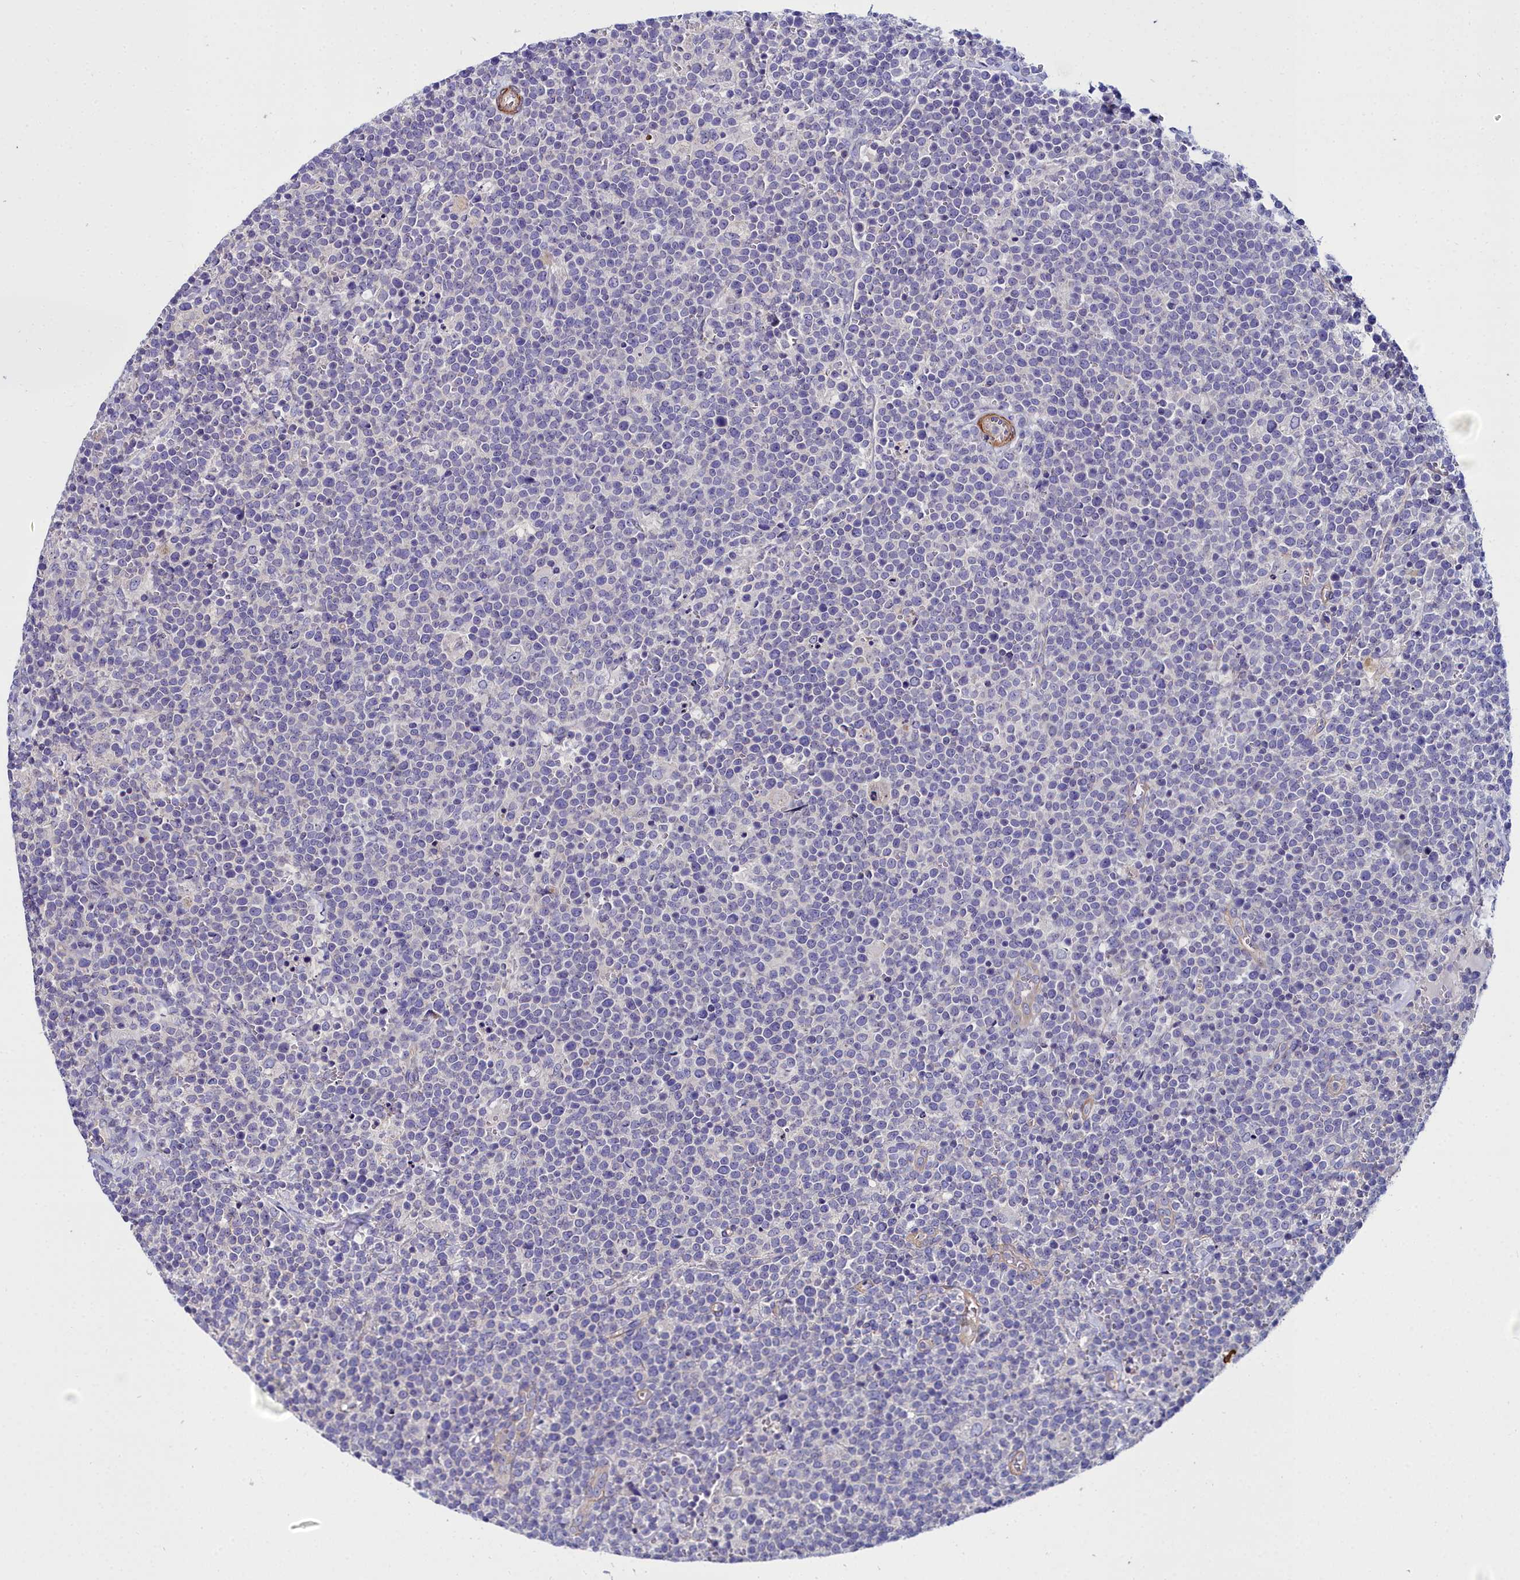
{"staining": {"intensity": "negative", "quantity": "none", "location": "none"}, "tissue": "lymphoma", "cell_type": "Tumor cells", "image_type": "cancer", "snomed": [{"axis": "morphology", "description": "Malignant lymphoma, non-Hodgkin's type, High grade"}, {"axis": "topography", "description": "Lymph node"}], "caption": "This photomicrograph is of malignant lymphoma, non-Hodgkin's type (high-grade) stained with IHC to label a protein in brown with the nuclei are counter-stained blue. There is no positivity in tumor cells. Brightfield microscopy of IHC stained with DAB (3,3'-diaminobenzidine) (brown) and hematoxylin (blue), captured at high magnification.", "gene": "FADS3", "patient": {"sex": "male", "age": 61}}